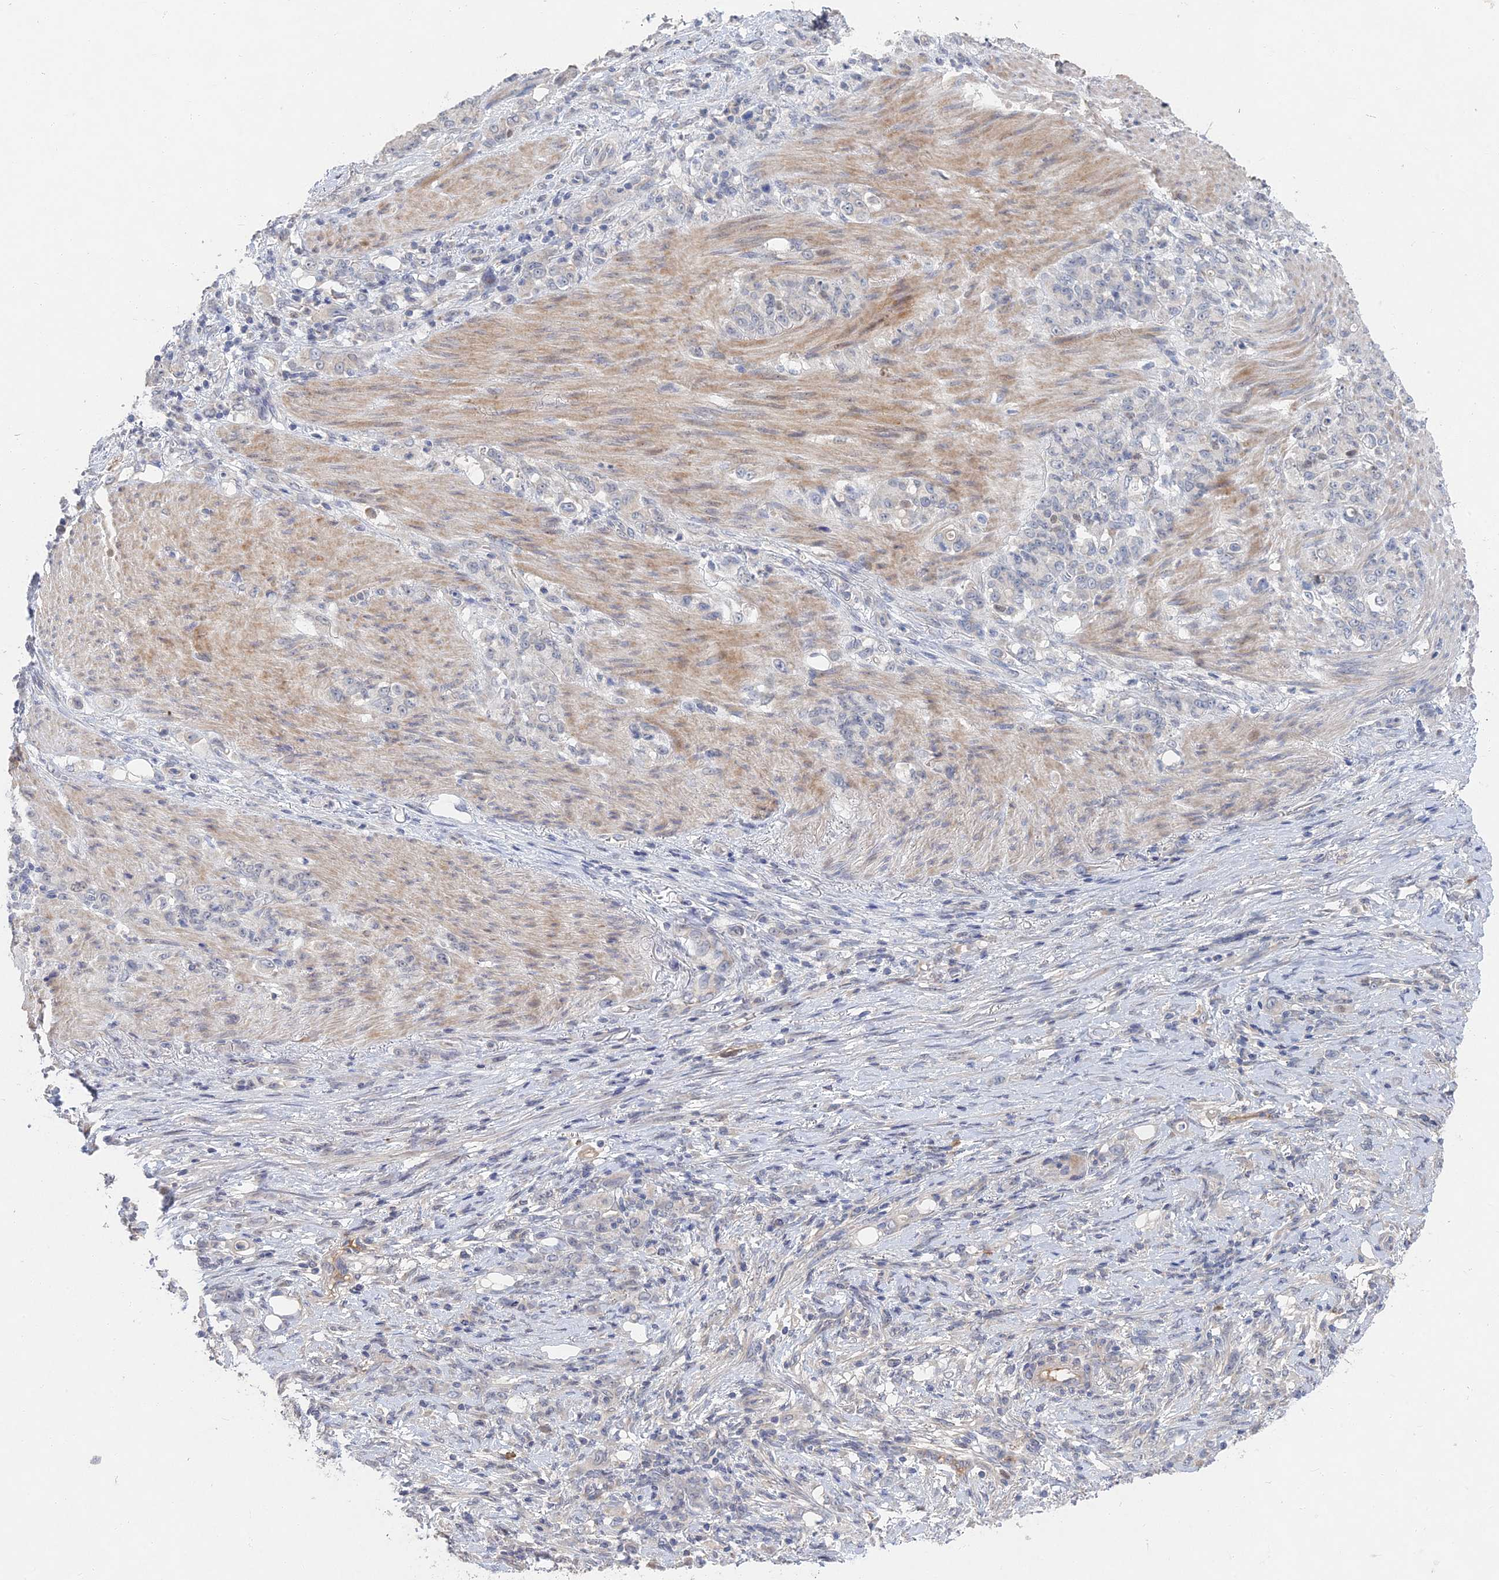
{"staining": {"intensity": "negative", "quantity": "none", "location": "none"}, "tissue": "stomach cancer", "cell_type": "Tumor cells", "image_type": "cancer", "snomed": [{"axis": "morphology", "description": "Adenocarcinoma, NOS"}, {"axis": "topography", "description": "Stomach"}], "caption": "Photomicrograph shows no significant protein expression in tumor cells of adenocarcinoma (stomach).", "gene": "GNA15", "patient": {"sex": "female", "age": 79}}